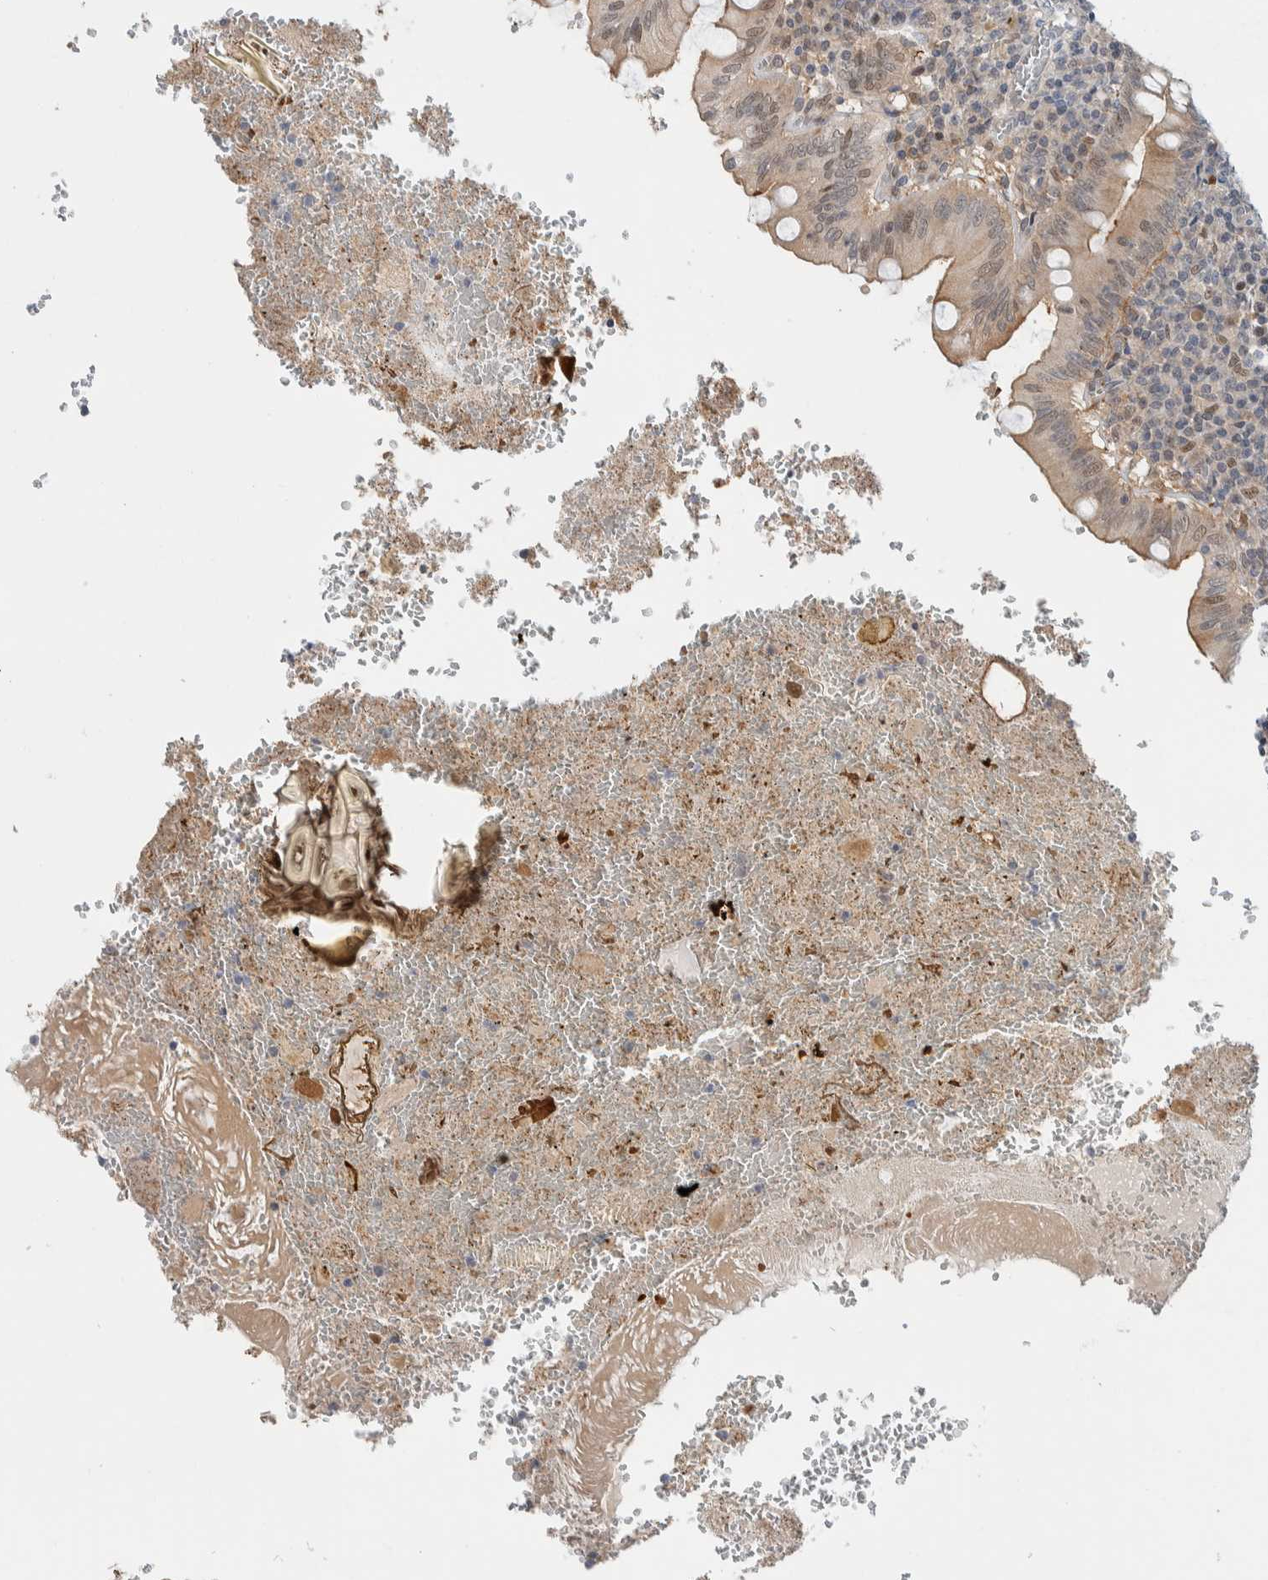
{"staining": {"intensity": "moderate", "quantity": ">75%", "location": "cytoplasmic/membranous"}, "tissue": "appendix", "cell_type": "Glandular cells", "image_type": "normal", "snomed": [{"axis": "morphology", "description": "Normal tissue, NOS"}, {"axis": "topography", "description": "Appendix"}], "caption": "High-magnification brightfield microscopy of unremarkable appendix stained with DAB (brown) and counterstained with hematoxylin (blue). glandular cells exhibit moderate cytoplasmic/membranous expression is identified in approximately>75% of cells. The staining was performed using DAB, with brown indicating positive protein expression. Nuclei are stained blue with hematoxylin.", "gene": "NCR3LG1", "patient": {"sex": "male", "age": 8}}